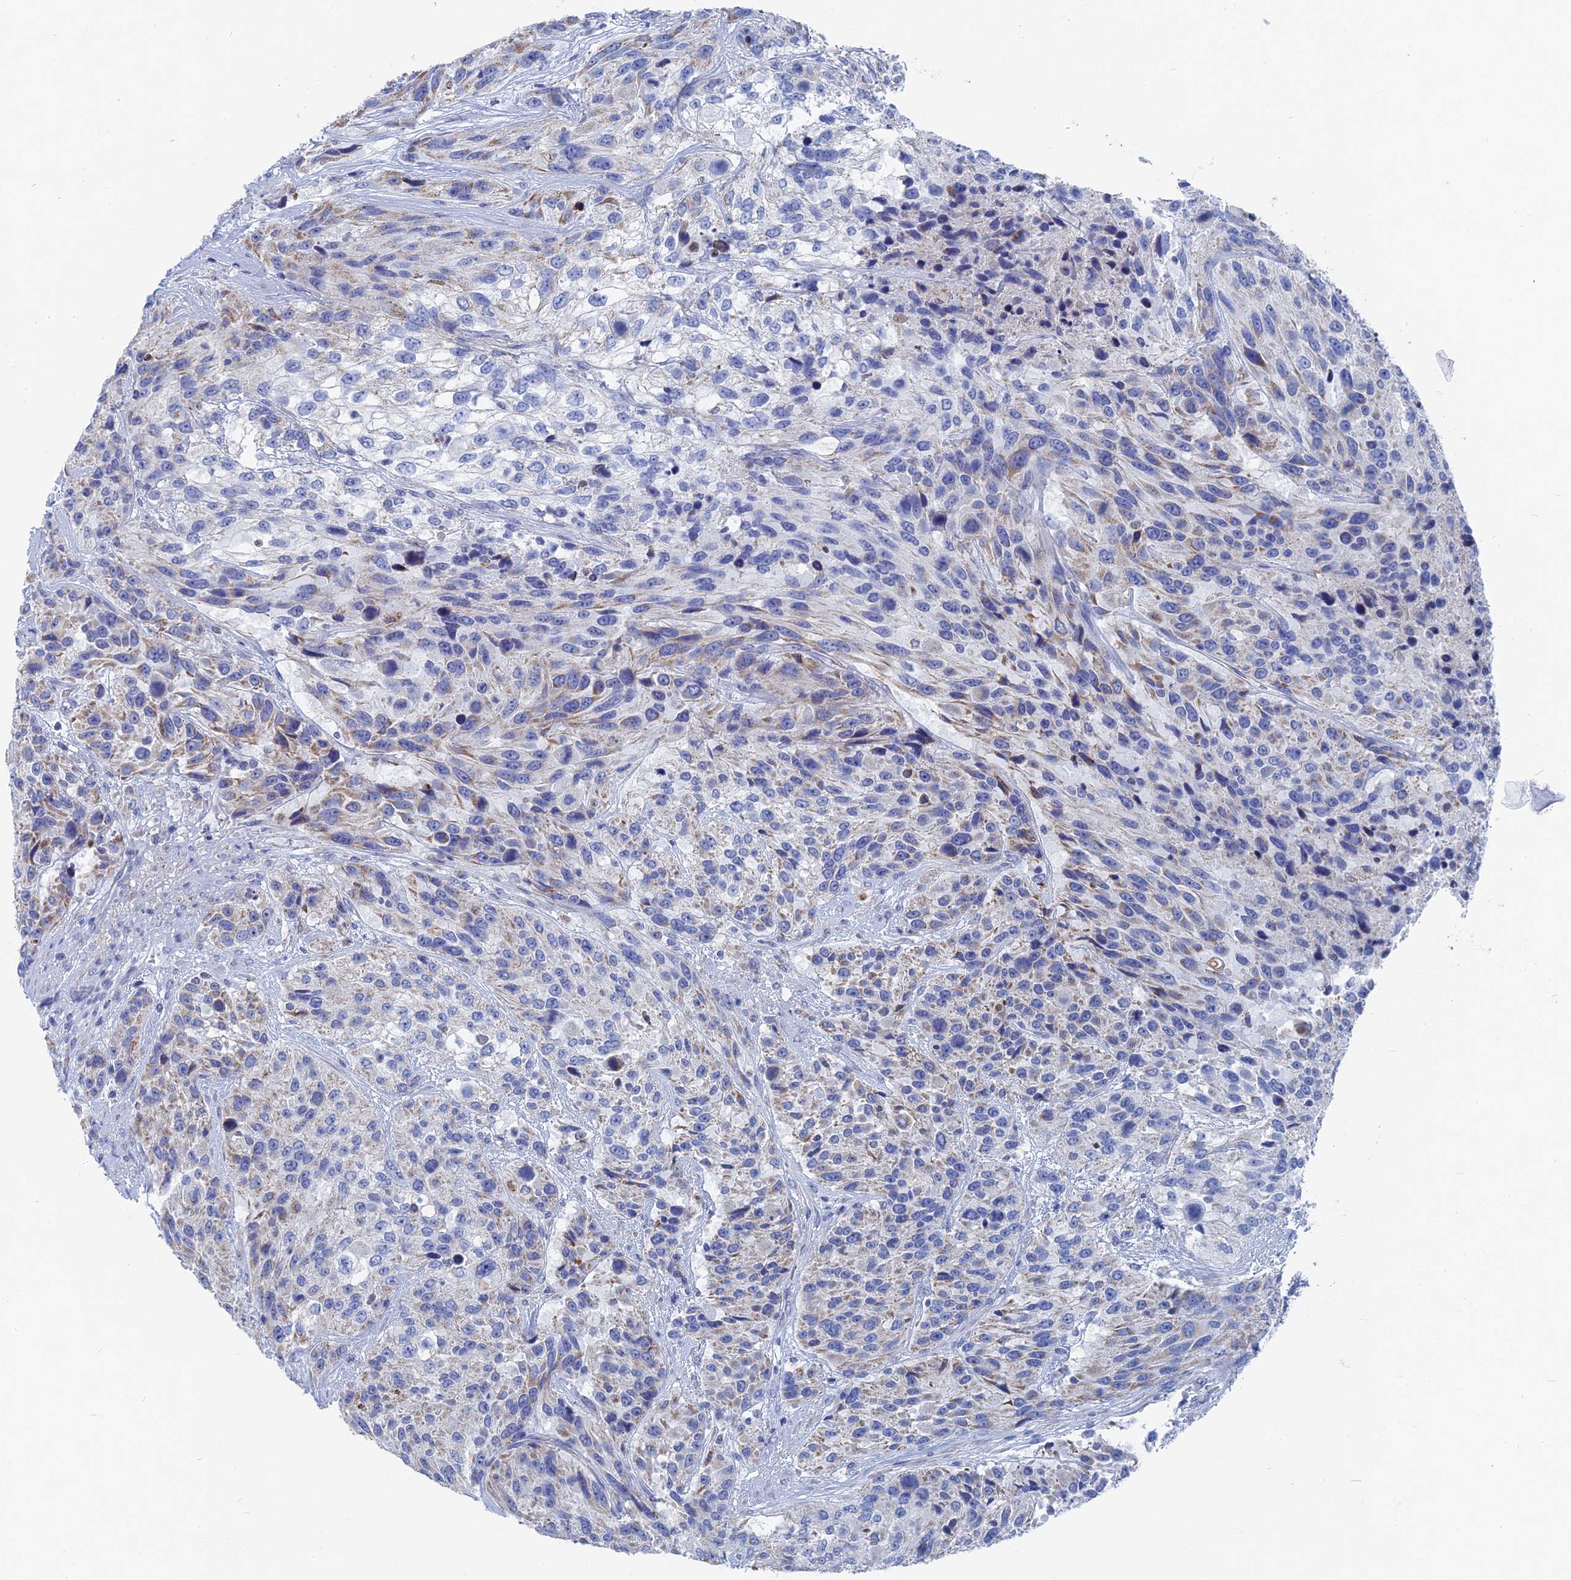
{"staining": {"intensity": "negative", "quantity": "none", "location": "none"}, "tissue": "urothelial cancer", "cell_type": "Tumor cells", "image_type": "cancer", "snomed": [{"axis": "morphology", "description": "Urothelial carcinoma, High grade"}, {"axis": "topography", "description": "Urinary bladder"}], "caption": "Human high-grade urothelial carcinoma stained for a protein using immunohistochemistry (IHC) shows no staining in tumor cells.", "gene": "HIGD1A", "patient": {"sex": "female", "age": 70}}